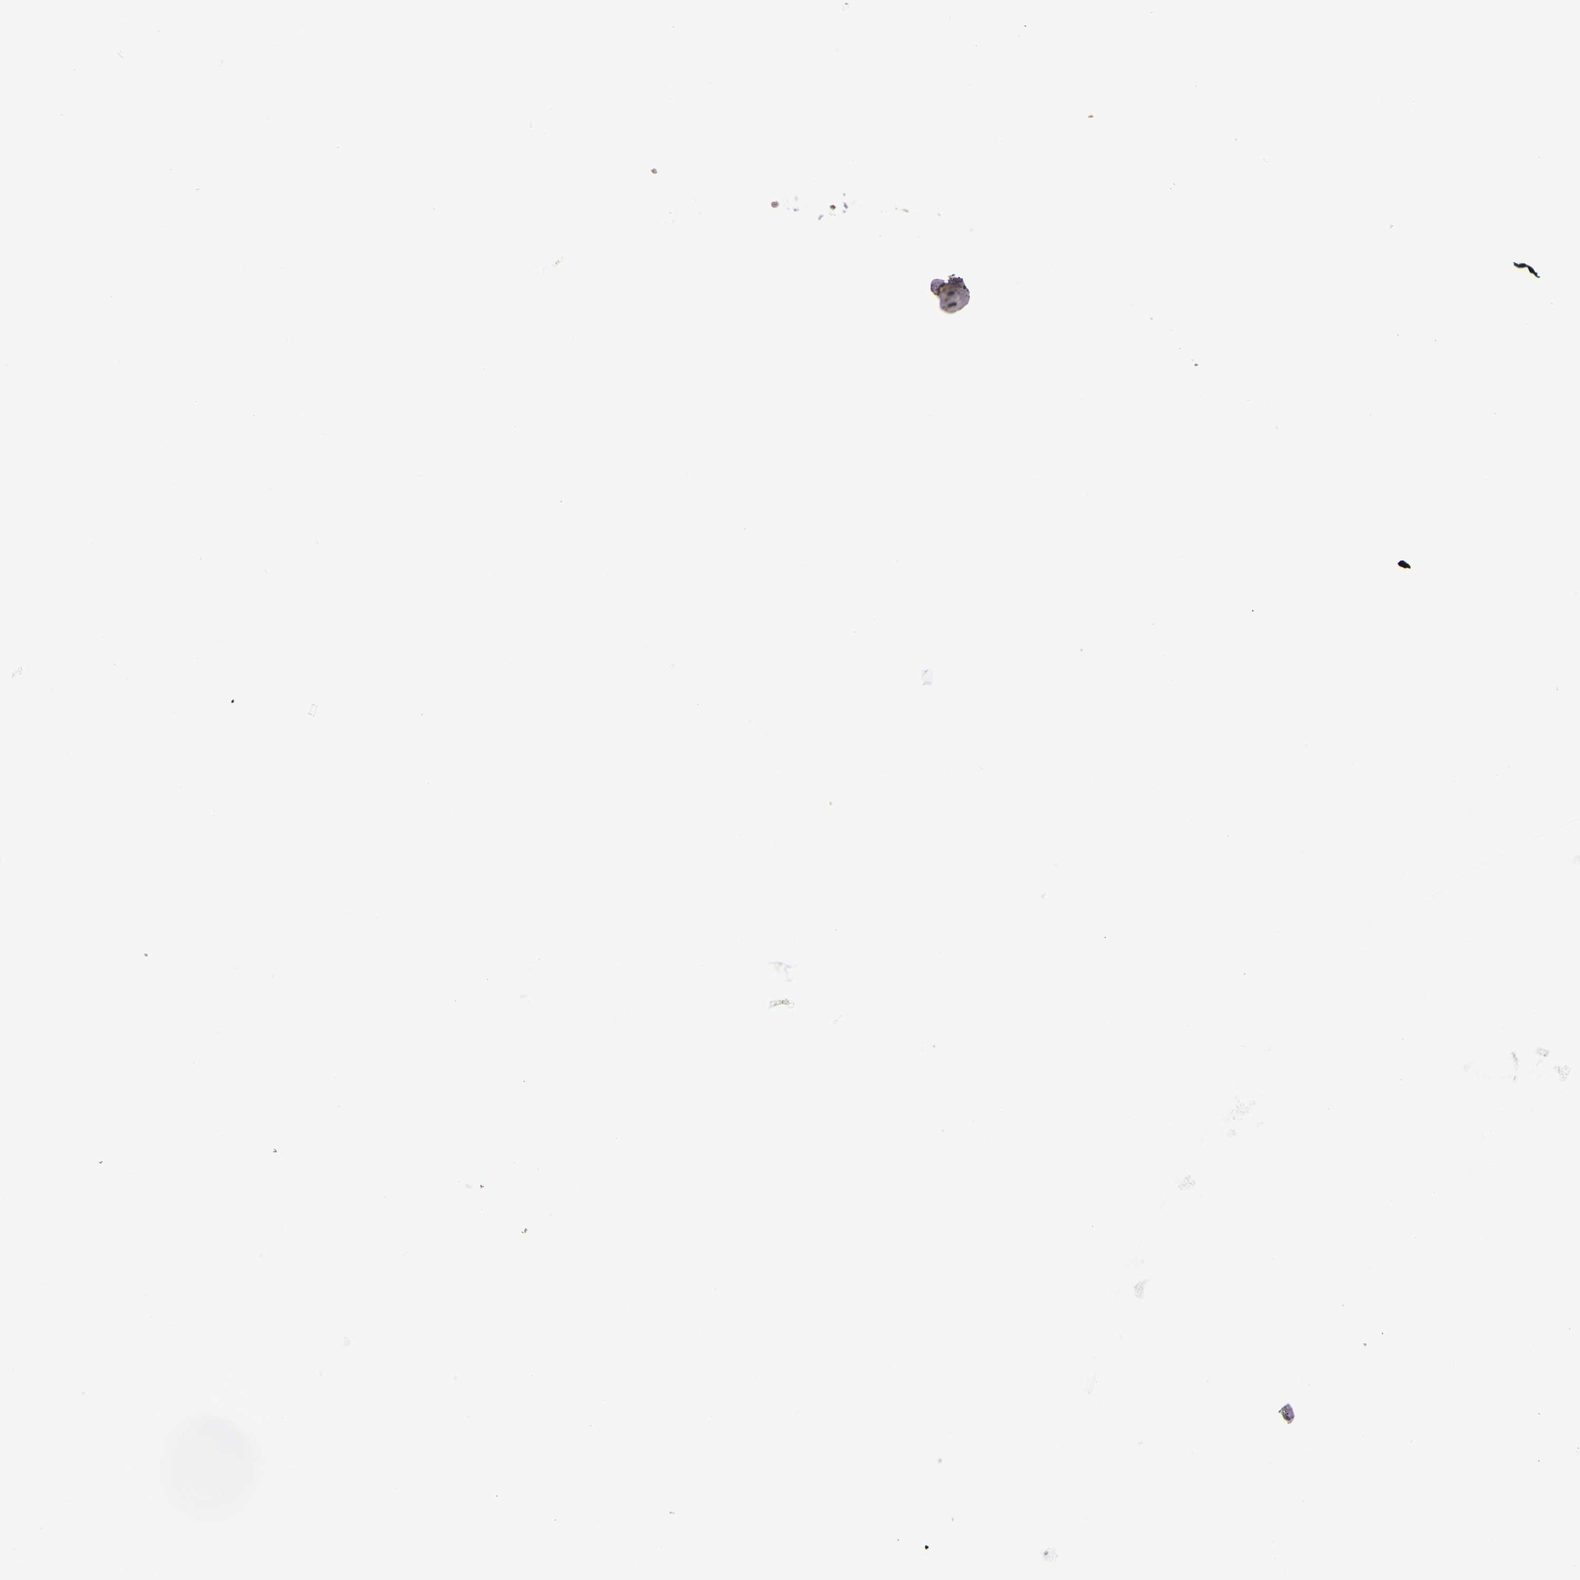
{"staining": {"intensity": "moderate", "quantity": ">75%", "location": "cytoplasmic/membranous,nuclear"}, "tissue": "nasopharynx", "cell_type": "Respiratory epithelial cells", "image_type": "normal", "snomed": [{"axis": "morphology", "description": "Normal tissue, NOS"}, {"axis": "topography", "description": "Nasopharynx"}], "caption": "Immunohistochemistry micrograph of normal nasopharynx: nasopharynx stained using IHC exhibits medium levels of moderate protein expression localized specifically in the cytoplasmic/membranous,nuclear of respiratory epithelial cells, appearing as a cytoplasmic/membranous,nuclear brown color.", "gene": "WDR13", "patient": {"sex": "male", "age": 63}}